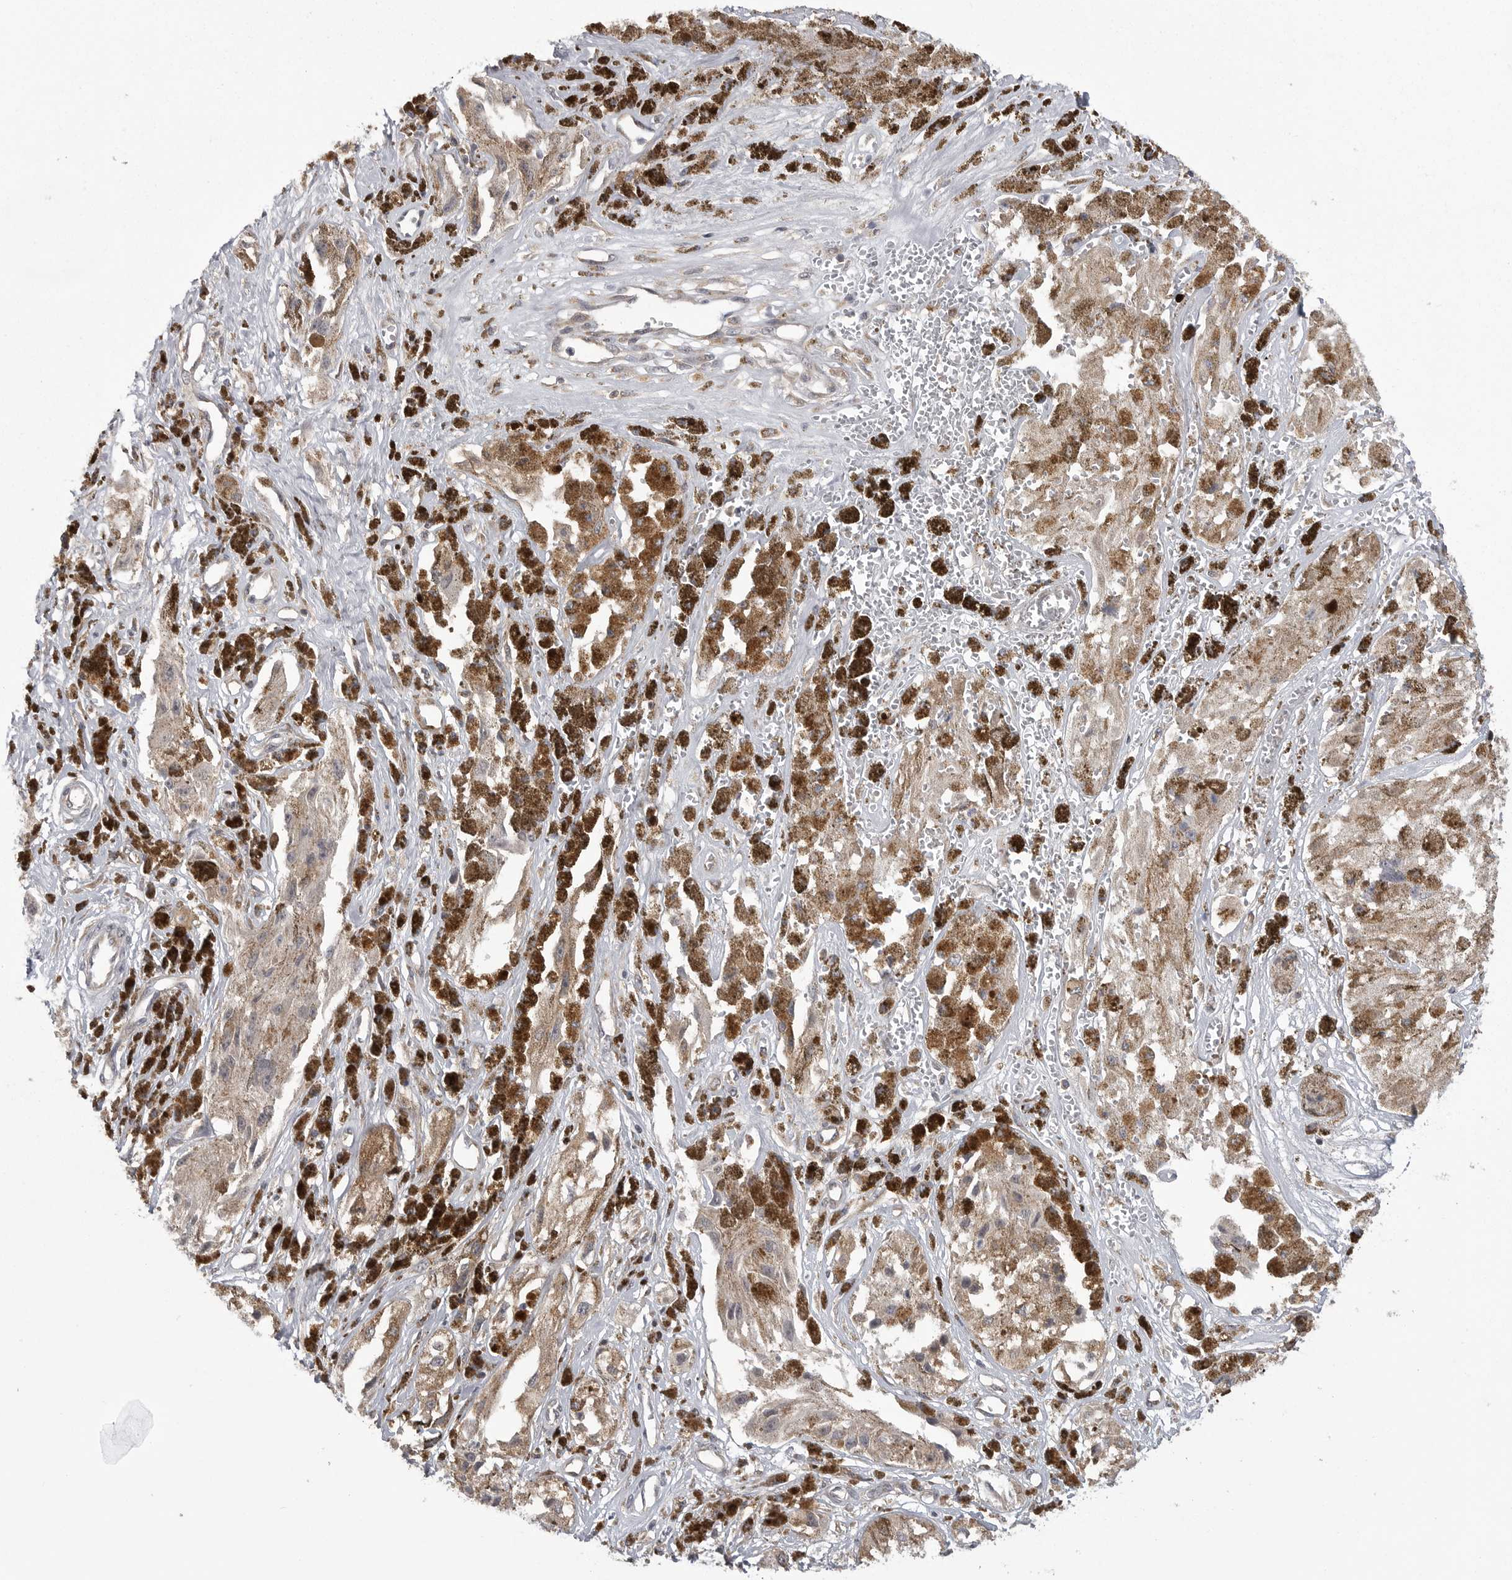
{"staining": {"intensity": "moderate", "quantity": ">75%", "location": "cytoplasmic/membranous"}, "tissue": "melanoma", "cell_type": "Tumor cells", "image_type": "cancer", "snomed": [{"axis": "morphology", "description": "Malignant melanoma, NOS"}, {"axis": "topography", "description": "Skin"}], "caption": "The micrograph shows staining of malignant melanoma, revealing moderate cytoplasmic/membranous protein expression (brown color) within tumor cells. (Stains: DAB in brown, nuclei in blue, Microscopy: brightfield microscopy at high magnification).", "gene": "CACYBP", "patient": {"sex": "male", "age": 88}}